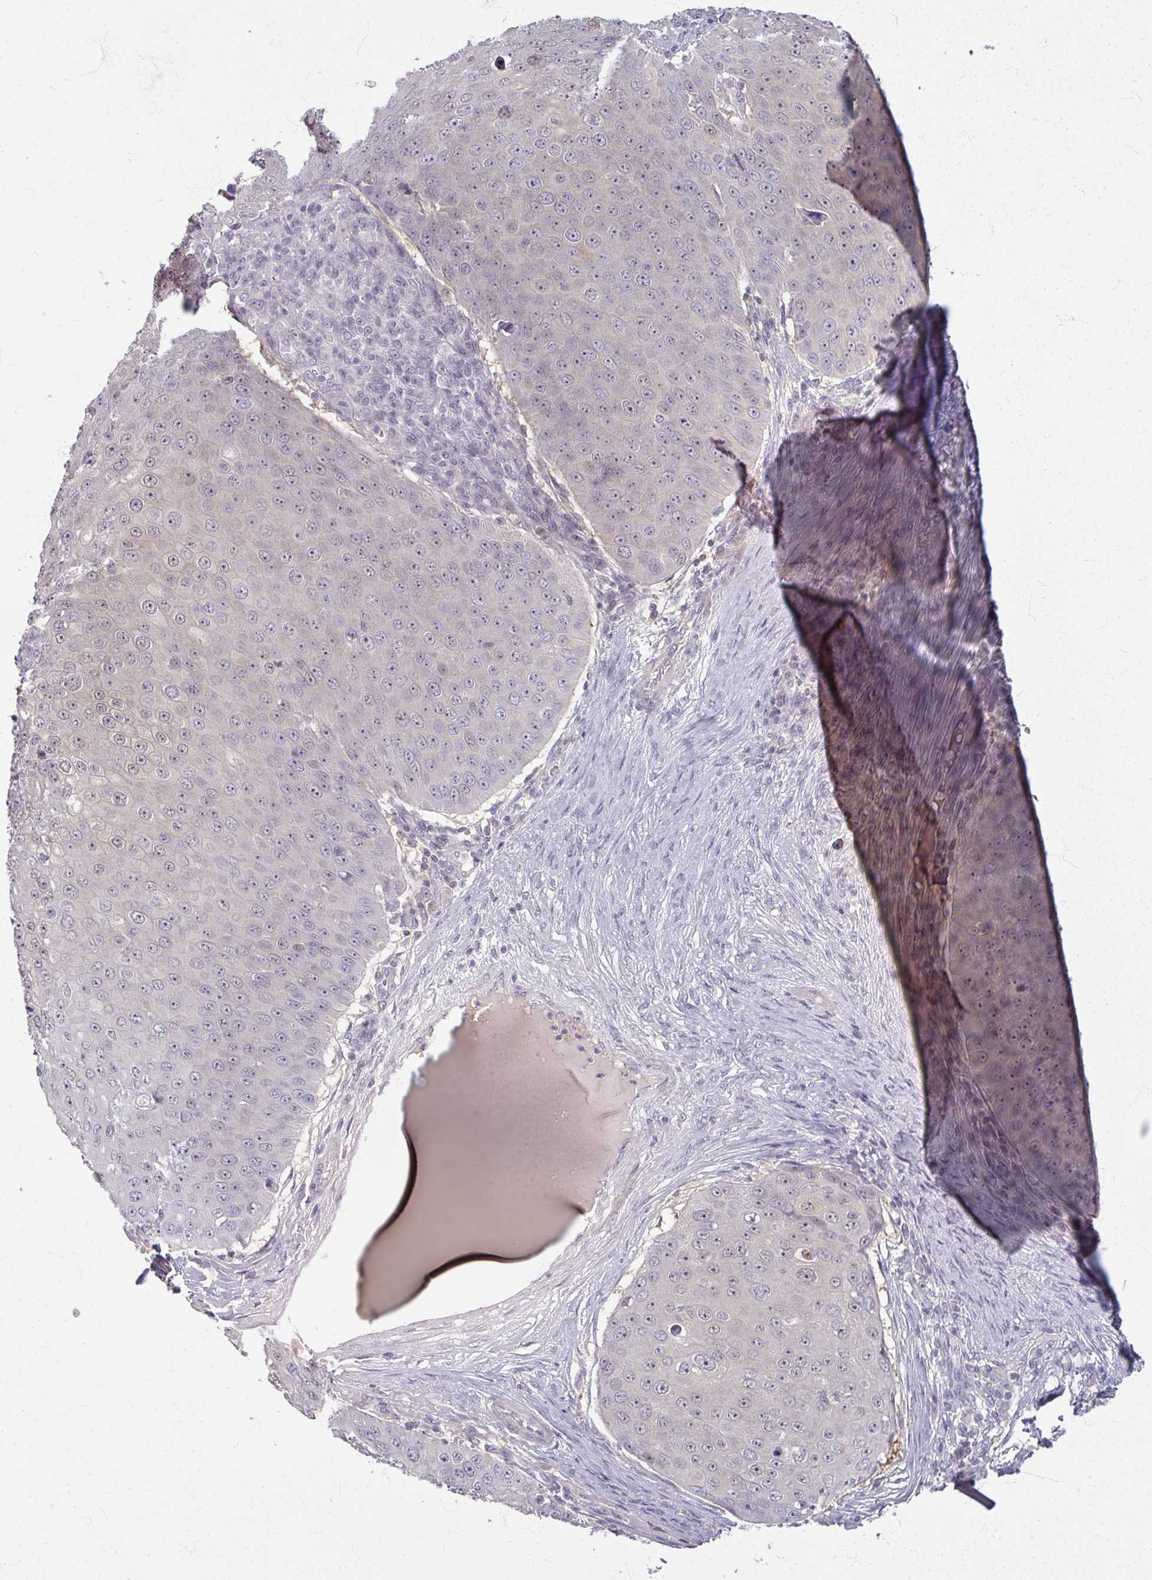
{"staining": {"intensity": "negative", "quantity": "none", "location": "none"}, "tissue": "skin cancer", "cell_type": "Tumor cells", "image_type": "cancer", "snomed": [{"axis": "morphology", "description": "Squamous cell carcinoma, NOS"}, {"axis": "topography", "description": "Skin"}], "caption": "An image of human skin squamous cell carcinoma is negative for staining in tumor cells.", "gene": "TTLL7", "patient": {"sex": "male", "age": 71}}